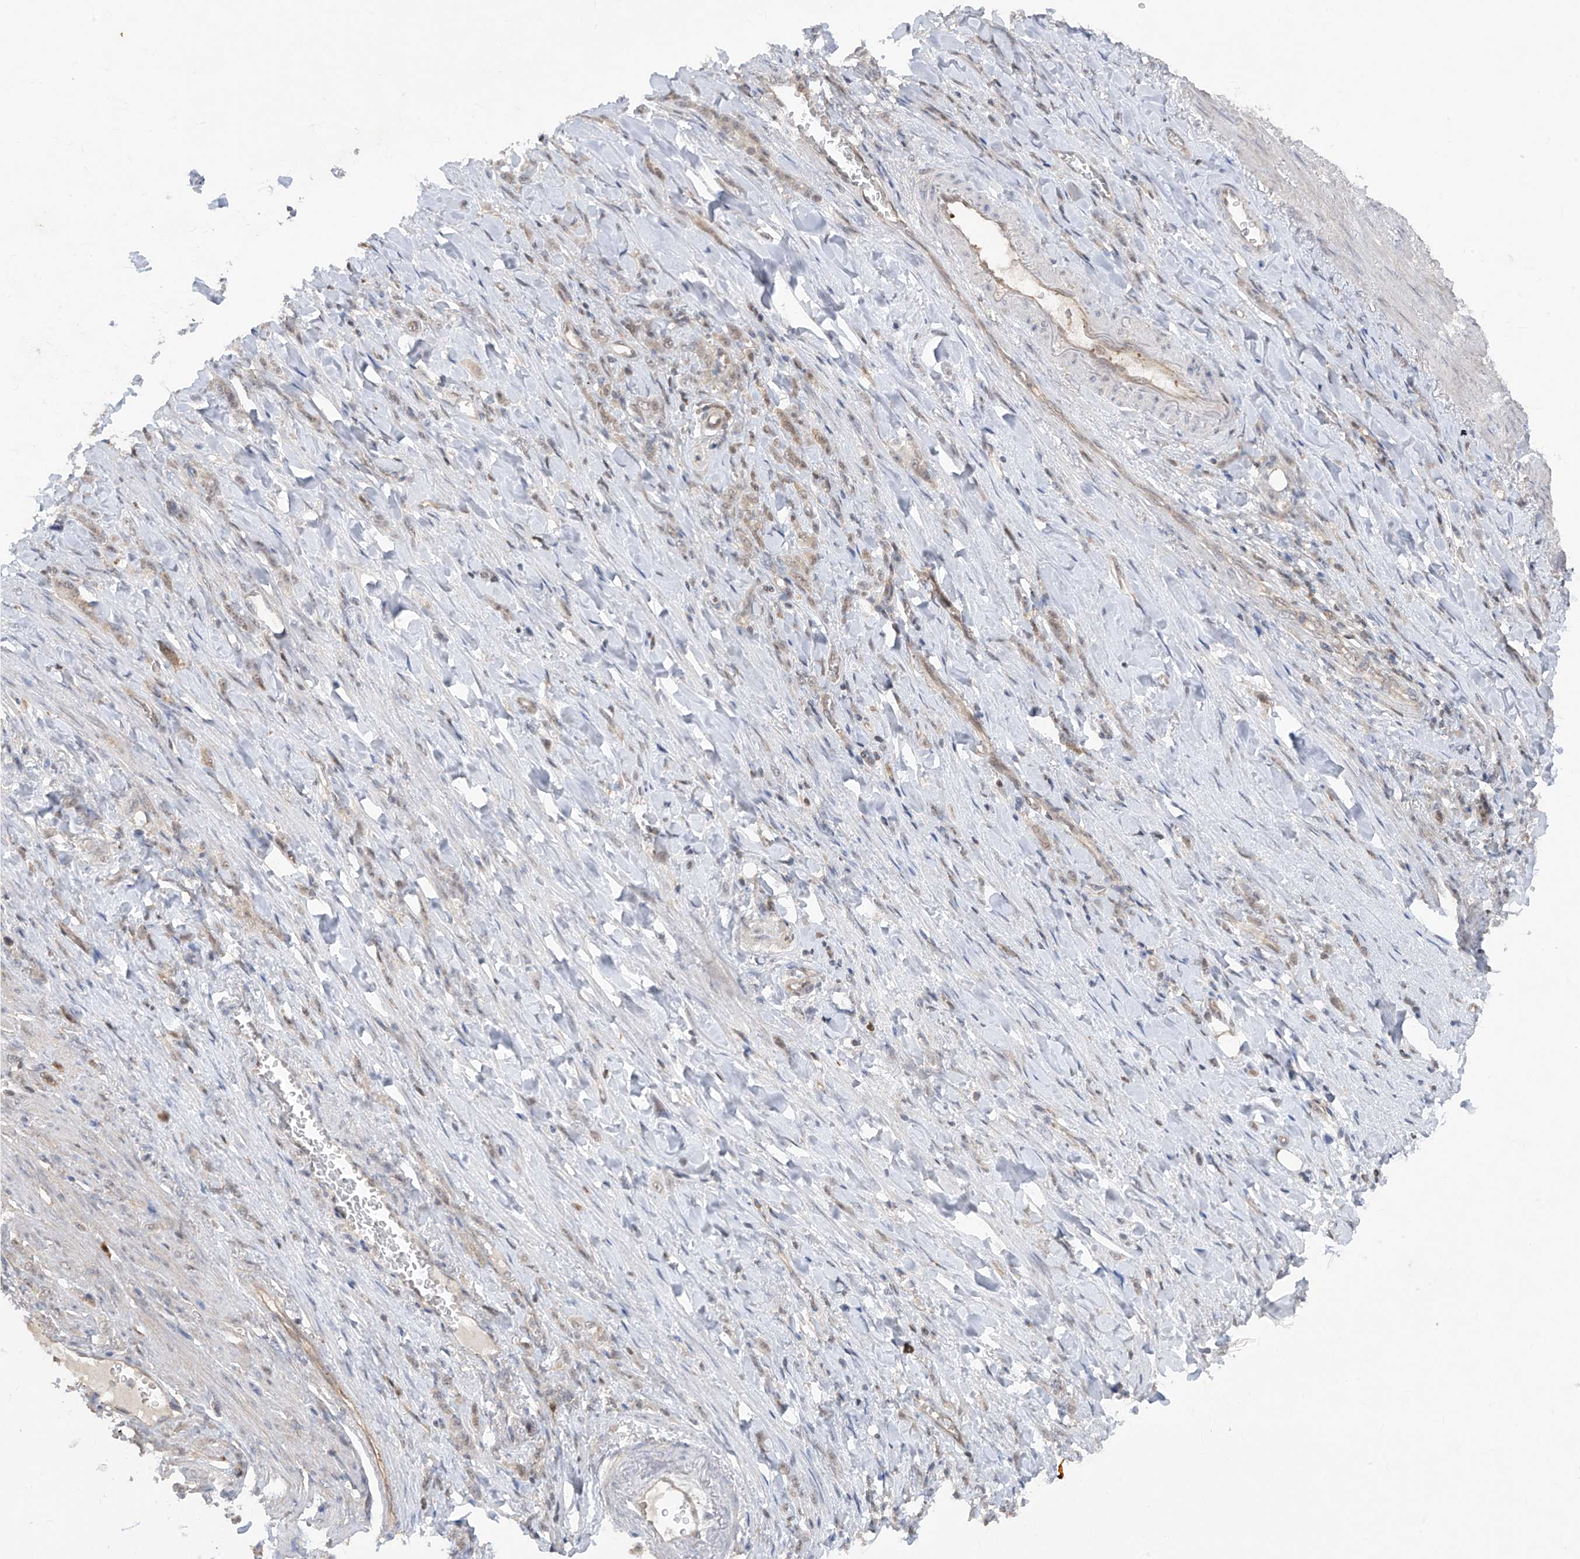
{"staining": {"intensity": "weak", "quantity": "25%-75%", "location": "cytoplasmic/membranous"}, "tissue": "stomach cancer", "cell_type": "Tumor cells", "image_type": "cancer", "snomed": [{"axis": "morphology", "description": "Normal tissue, NOS"}, {"axis": "morphology", "description": "Adenocarcinoma, NOS"}, {"axis": "topography", "description": "Stomach"}], "caption": "Protein analysis of adenocarcinoma (stomach) tissue reveals weak cytoplasmic/membranous staining in about 25%-75% of tumor cells.", "gene": "ZNF358", "patient": {"sex": "male", "age": 82}}